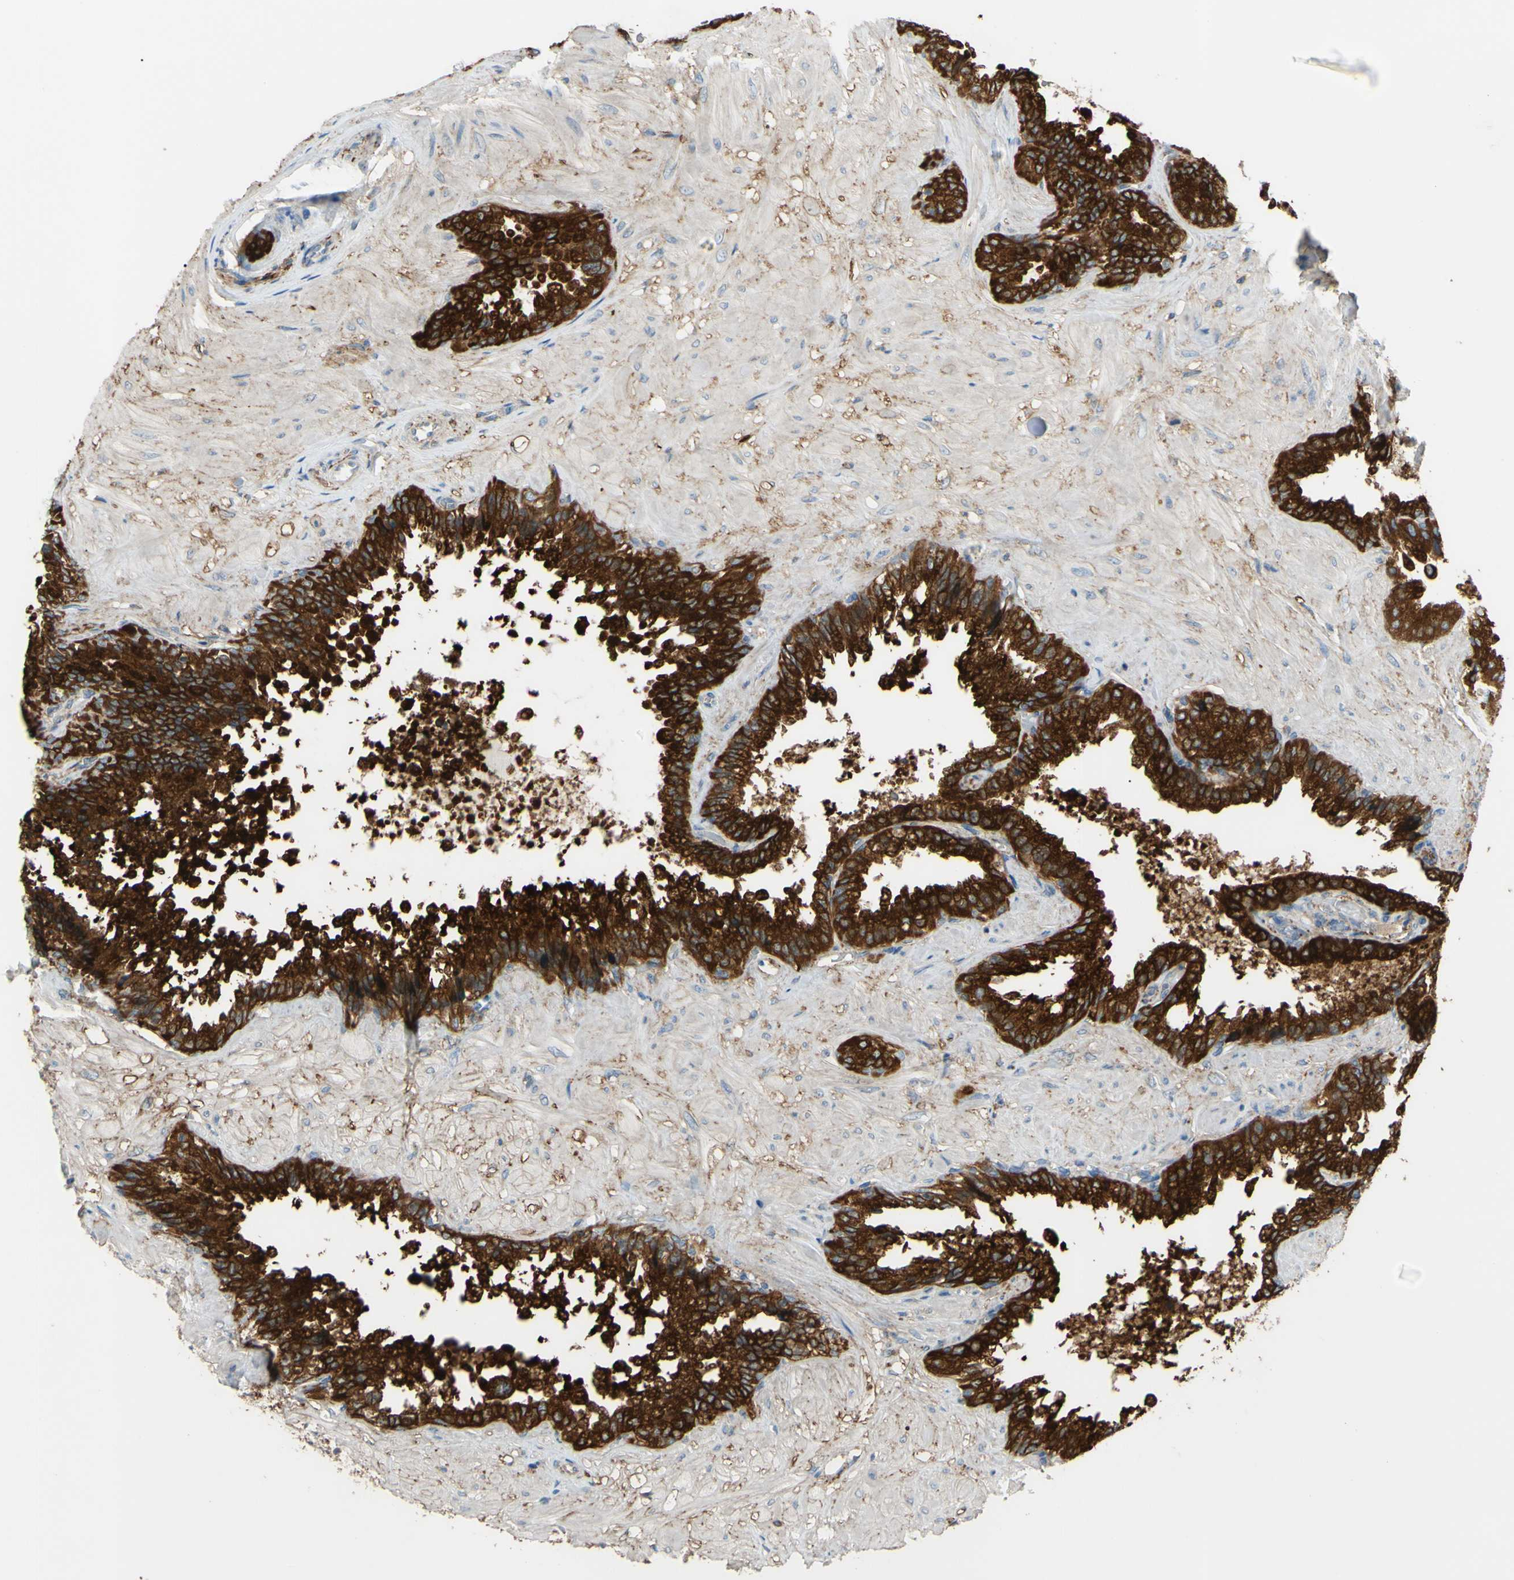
{"staining": {"intensity": "strong", "quantity": ">75%", "location": "cytoplasmic/membranous"}, "tissue": "seminal vesicle", "cell_type": "Glandular cells", "image_type": "normal", "snomed": [{"axis": "morphology", "description": "Normal tissue, NOS"}, {"axis": "topography", "description": "Seminal veicle"}], "caption": "IHC photomicrograph of benign human seminal vesicle stained for a protein (brown), which shows high levels of strong cytoplasmic/membranous expression in approximately >75% of glandular cells.", "gene": "POR", "patient": {"sex": "male", "age": 46}}